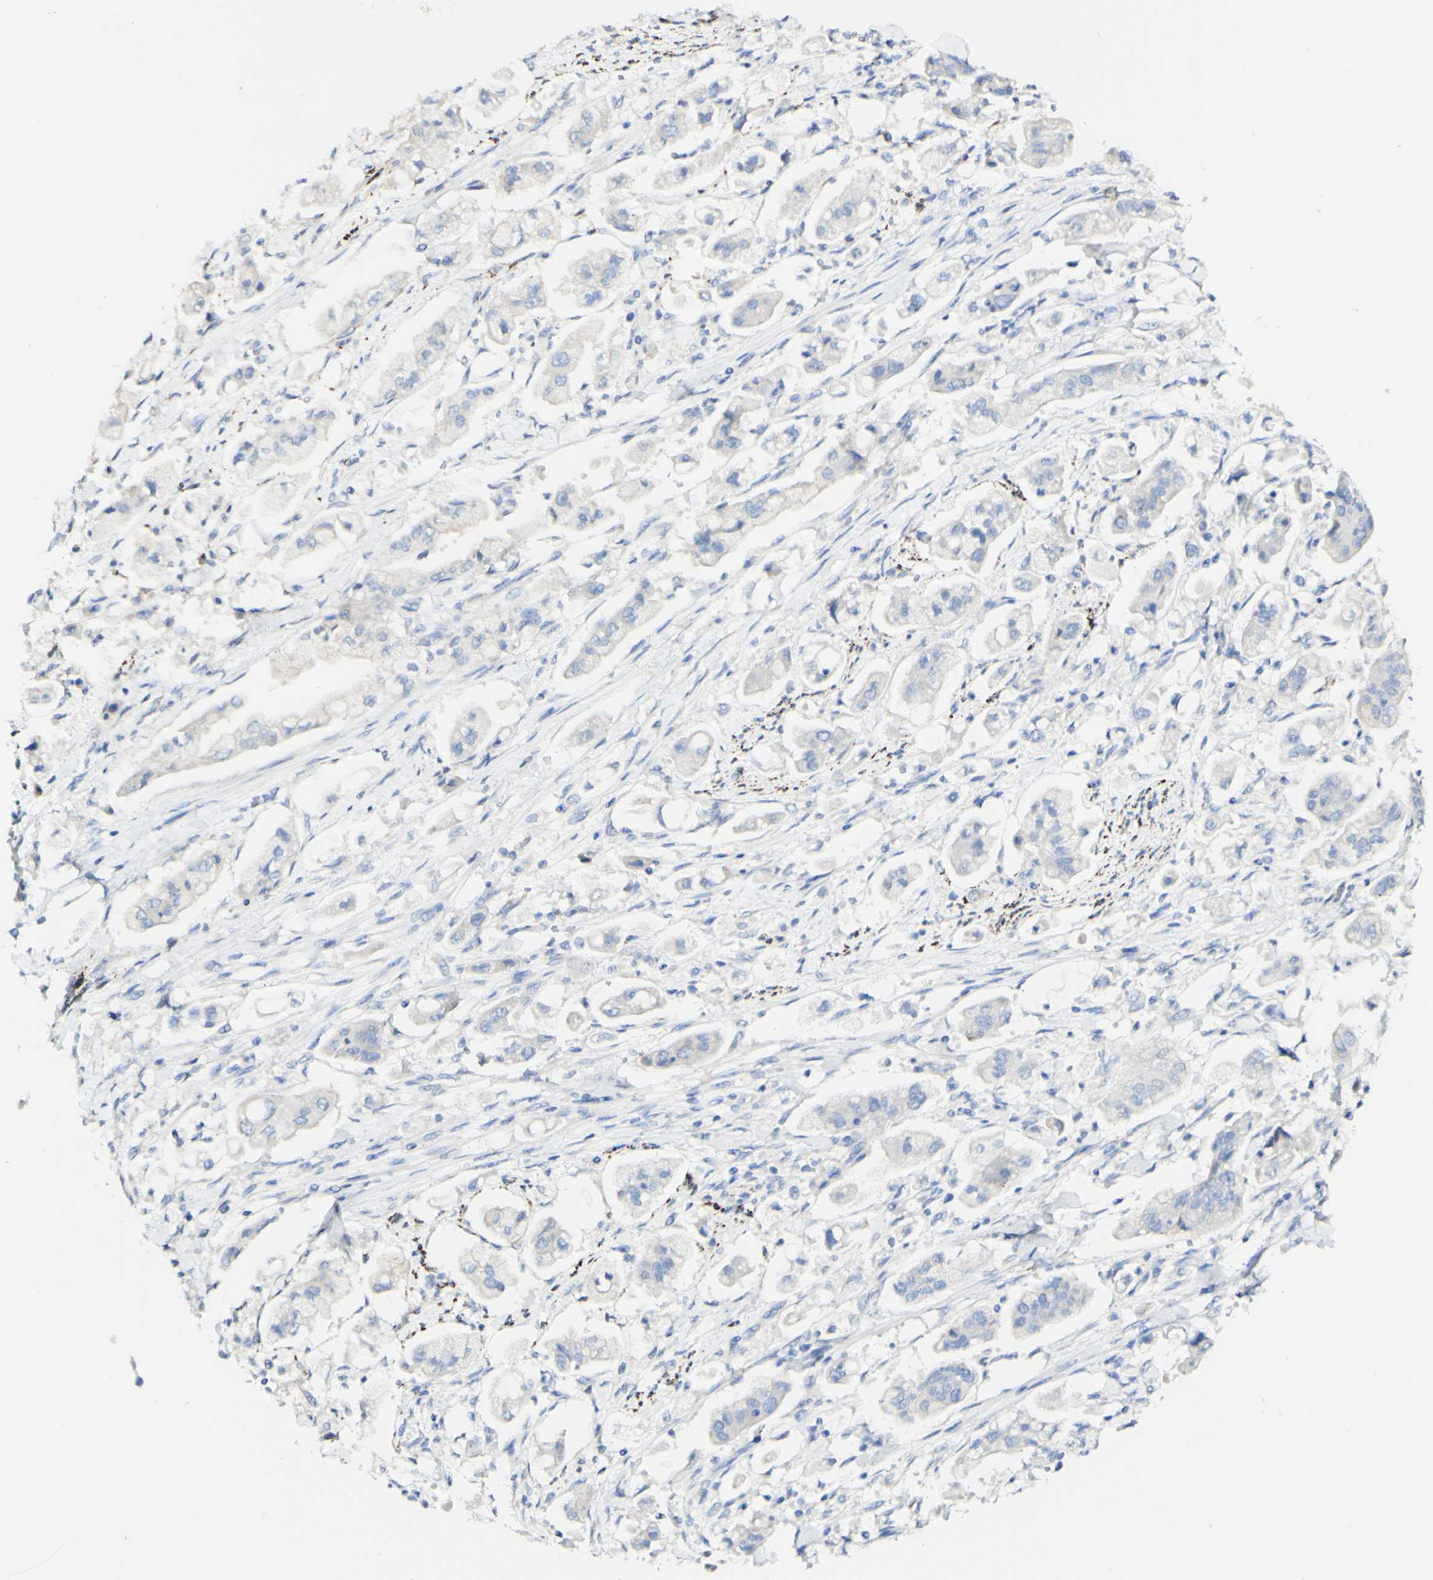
{"staining": {"intensity": "negative", "quantity": "none", "location": "none"}, "tissue": "stomach cancer", "cell_type": "Tumor cells", "image_type": "cancer", "snomed": [{"axis": "morphology", "description": "Adenocarcinoma, NOS"}, {"axis": "topography", "description": "Stomach"}], "caption": "IHC micrograph of adenocarcinoma (stomach) stained for a protein (brown), which reveals no expression in tumor cells.", "gene": "FGF4", "patient": {"sex": "male", "age": 62}}